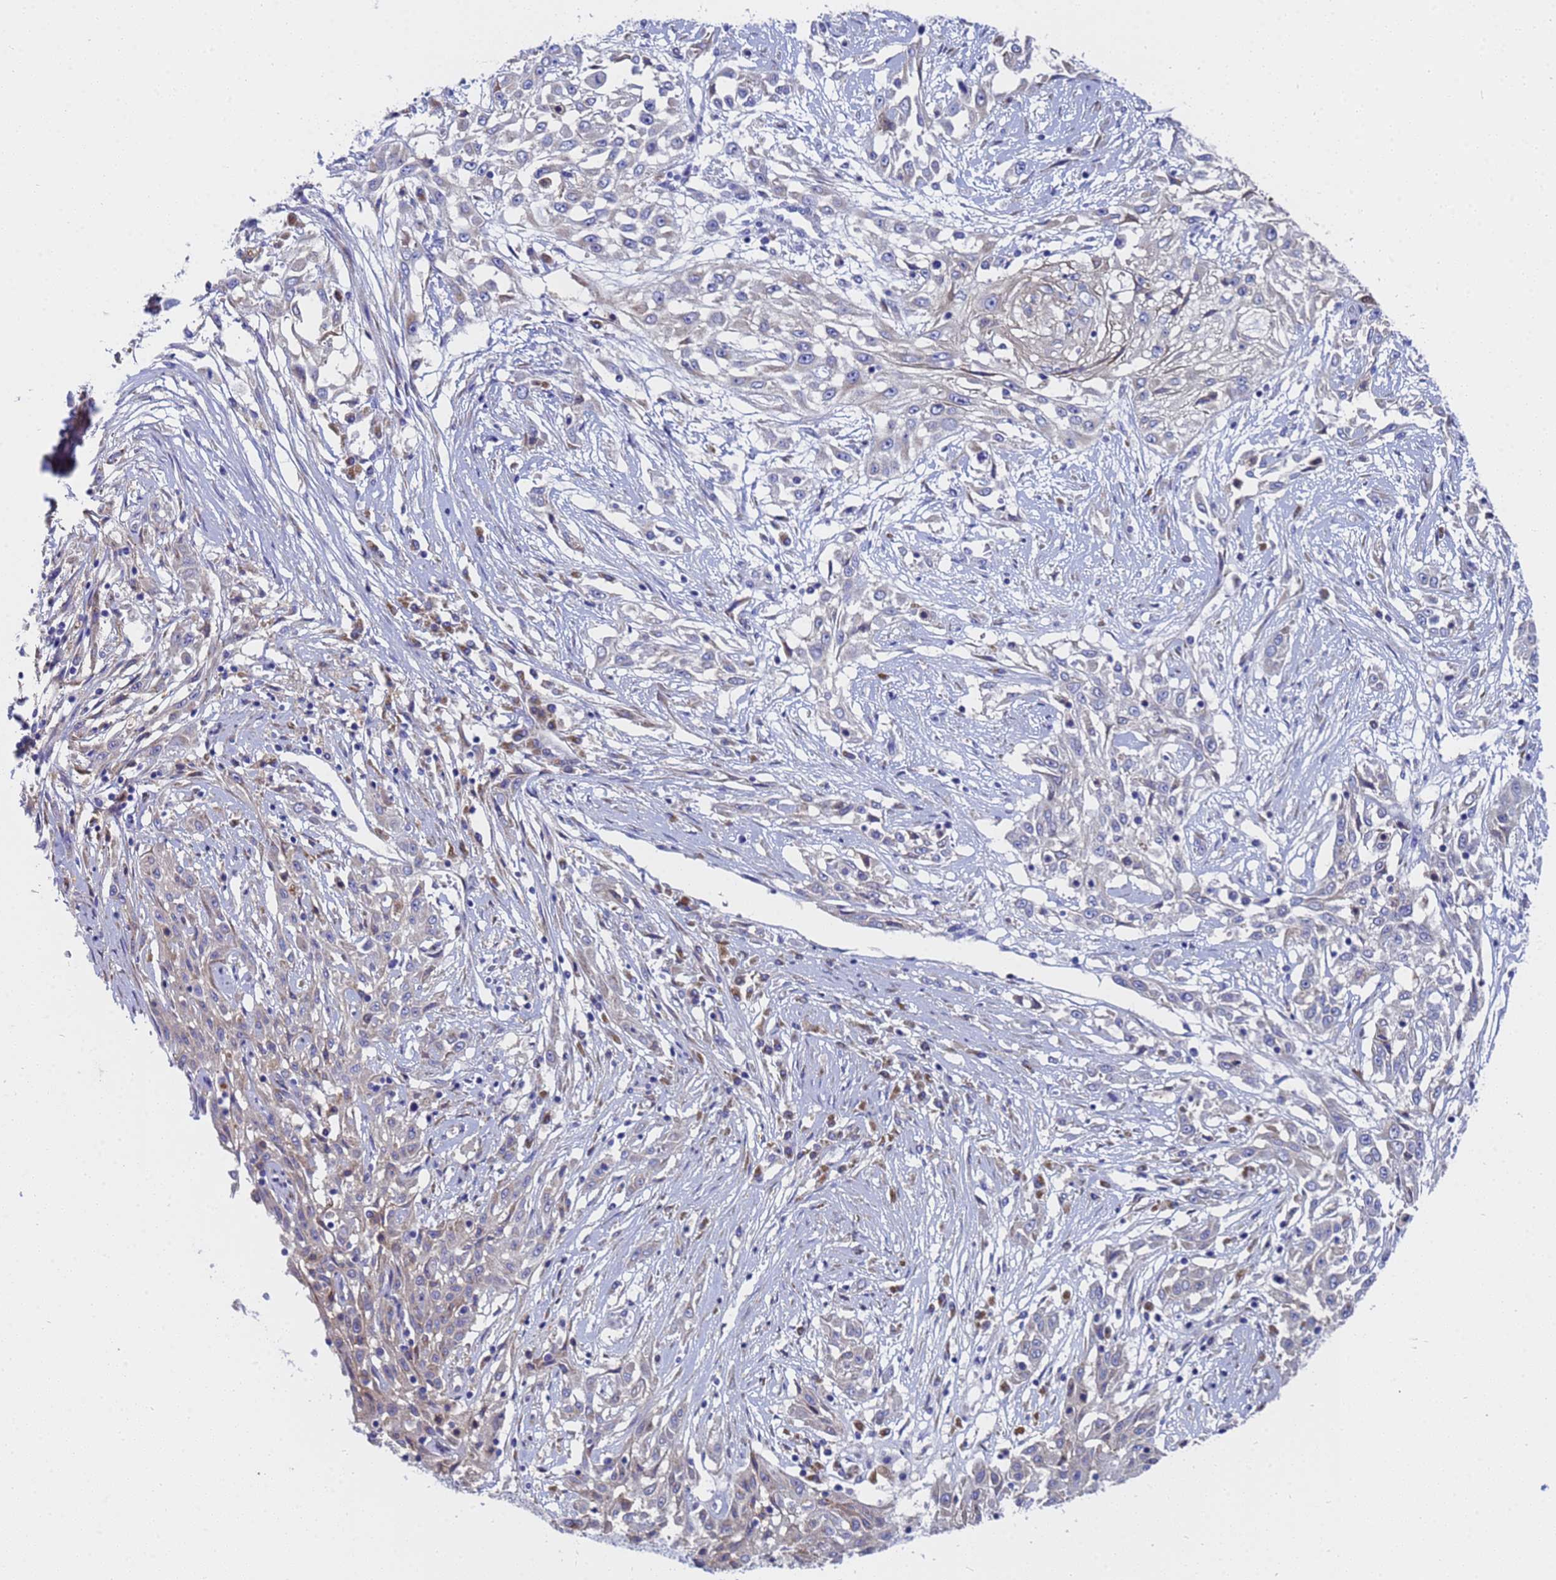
{"staining": {"intensity": "negative", "quantity": "none", "location": "none"}, "tissue": "skin cancer", "cell_type": "Tumor cells", "image_type": "cancer", "snomed": [{"axis": "morphology", "description": "Squamous cell carcinoma, NOS"}, {"axis": "morphology", "description": "Squamous cell carcinoma, metastatic, NOS"}, {"axis": "topography", "description": "Skin"}, {"axis": "topography", "description": "Lymph node"}], "caption": "DAB (3,3'-diaminobenzidine) immunohistochemical staining of skin cancer exhibits no significant positivity in tumor cells.", "gene": "TM4SF4", "patient": {"sex": "male", "age": 75}}